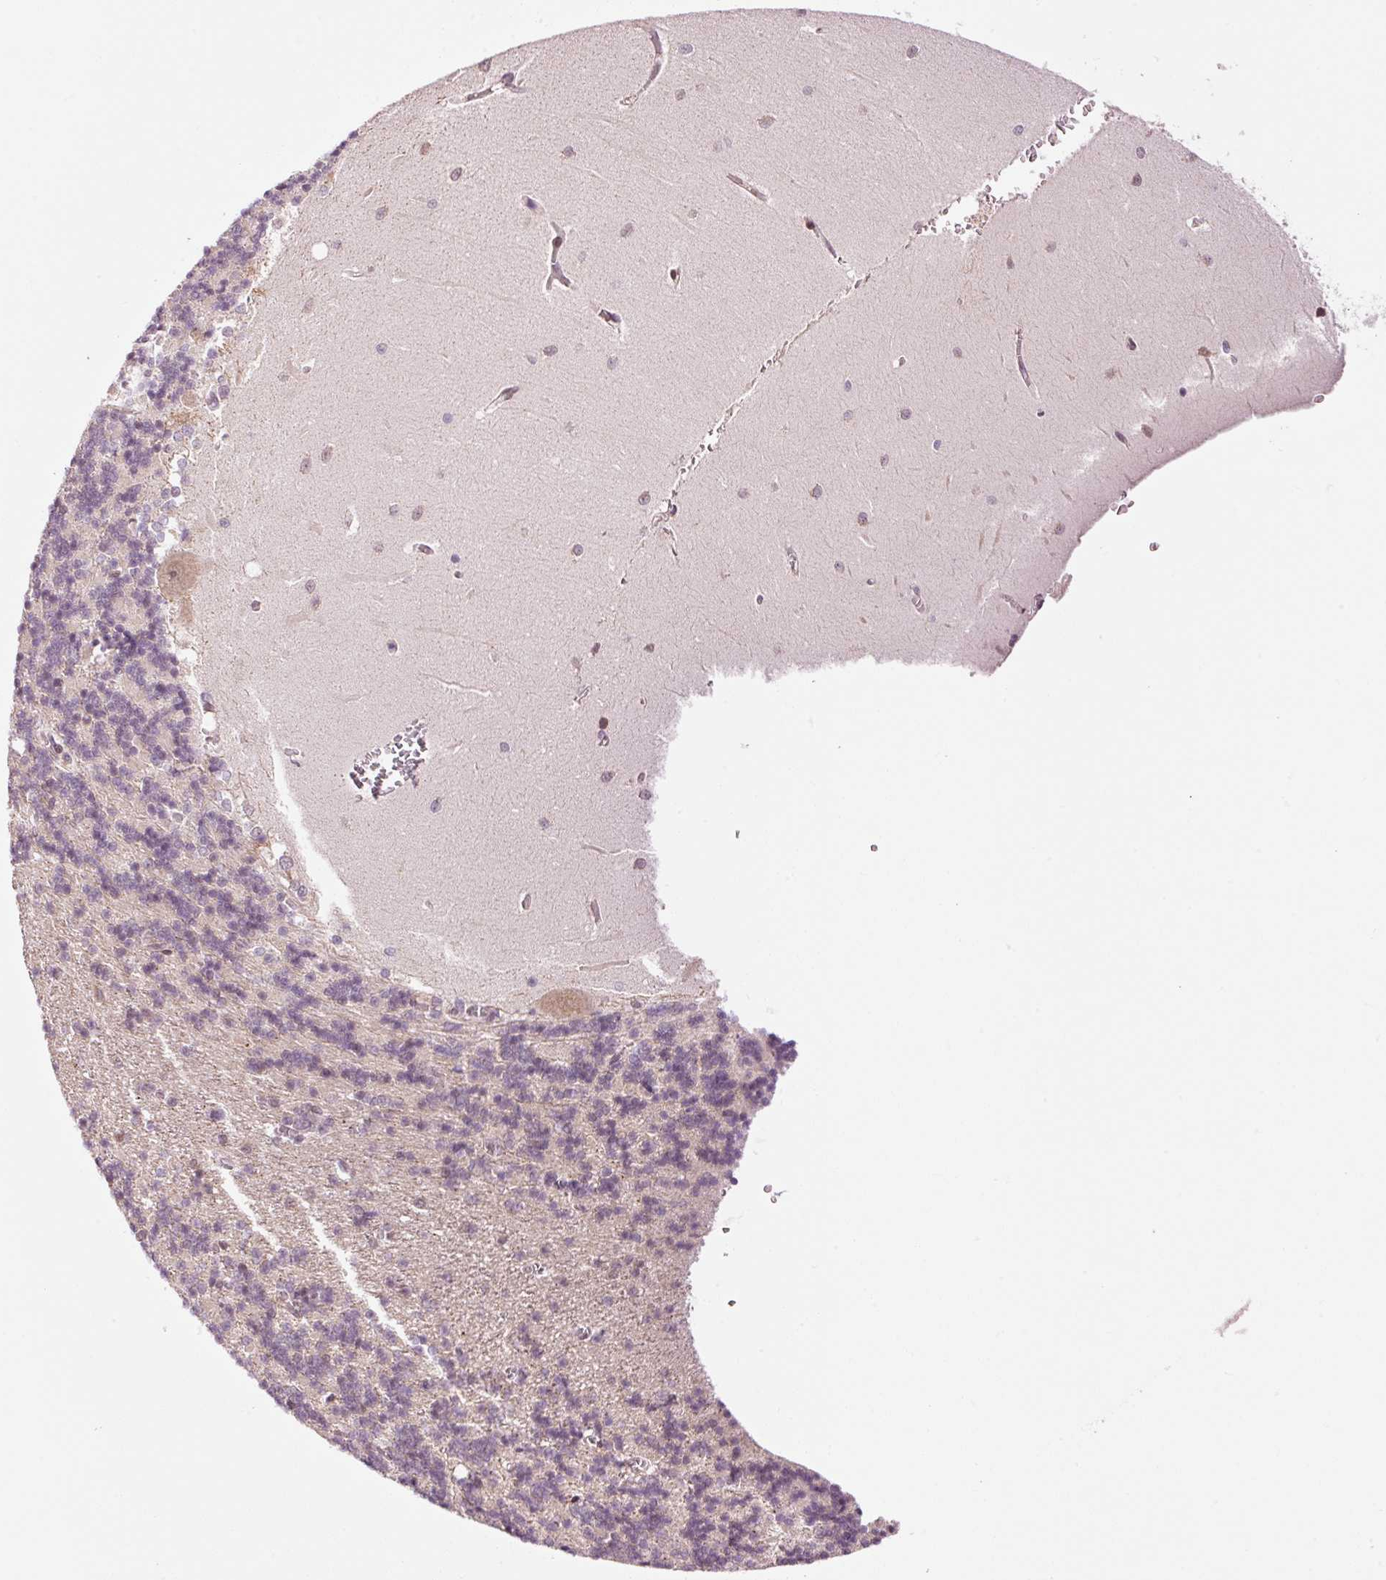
{"staining": {"intensity": "negative", "quantity": "none", "location": "none"}, "tissue": "cerebellum", "cell_type": "Cells in granular layer", "image_type": "normal", "snomed": [{"axis": "morphology", "description": "Normal tissue, NOS"}, {"axis": "topography", "description": "Cerebellum"}], "caption": "Immunohistochemistry (IHC) image of normal cerebellum stained for a protein (brown), which exhibits no positivity in cells in granular layer. The staining was performed using DAB to visualize the protein expression in brown, while the nuclei were stained in blue with hematoxylin (Magnification: 20x).", "gene": "ANKRD20A1", "patient": {"sex": "male", "age": 37}}